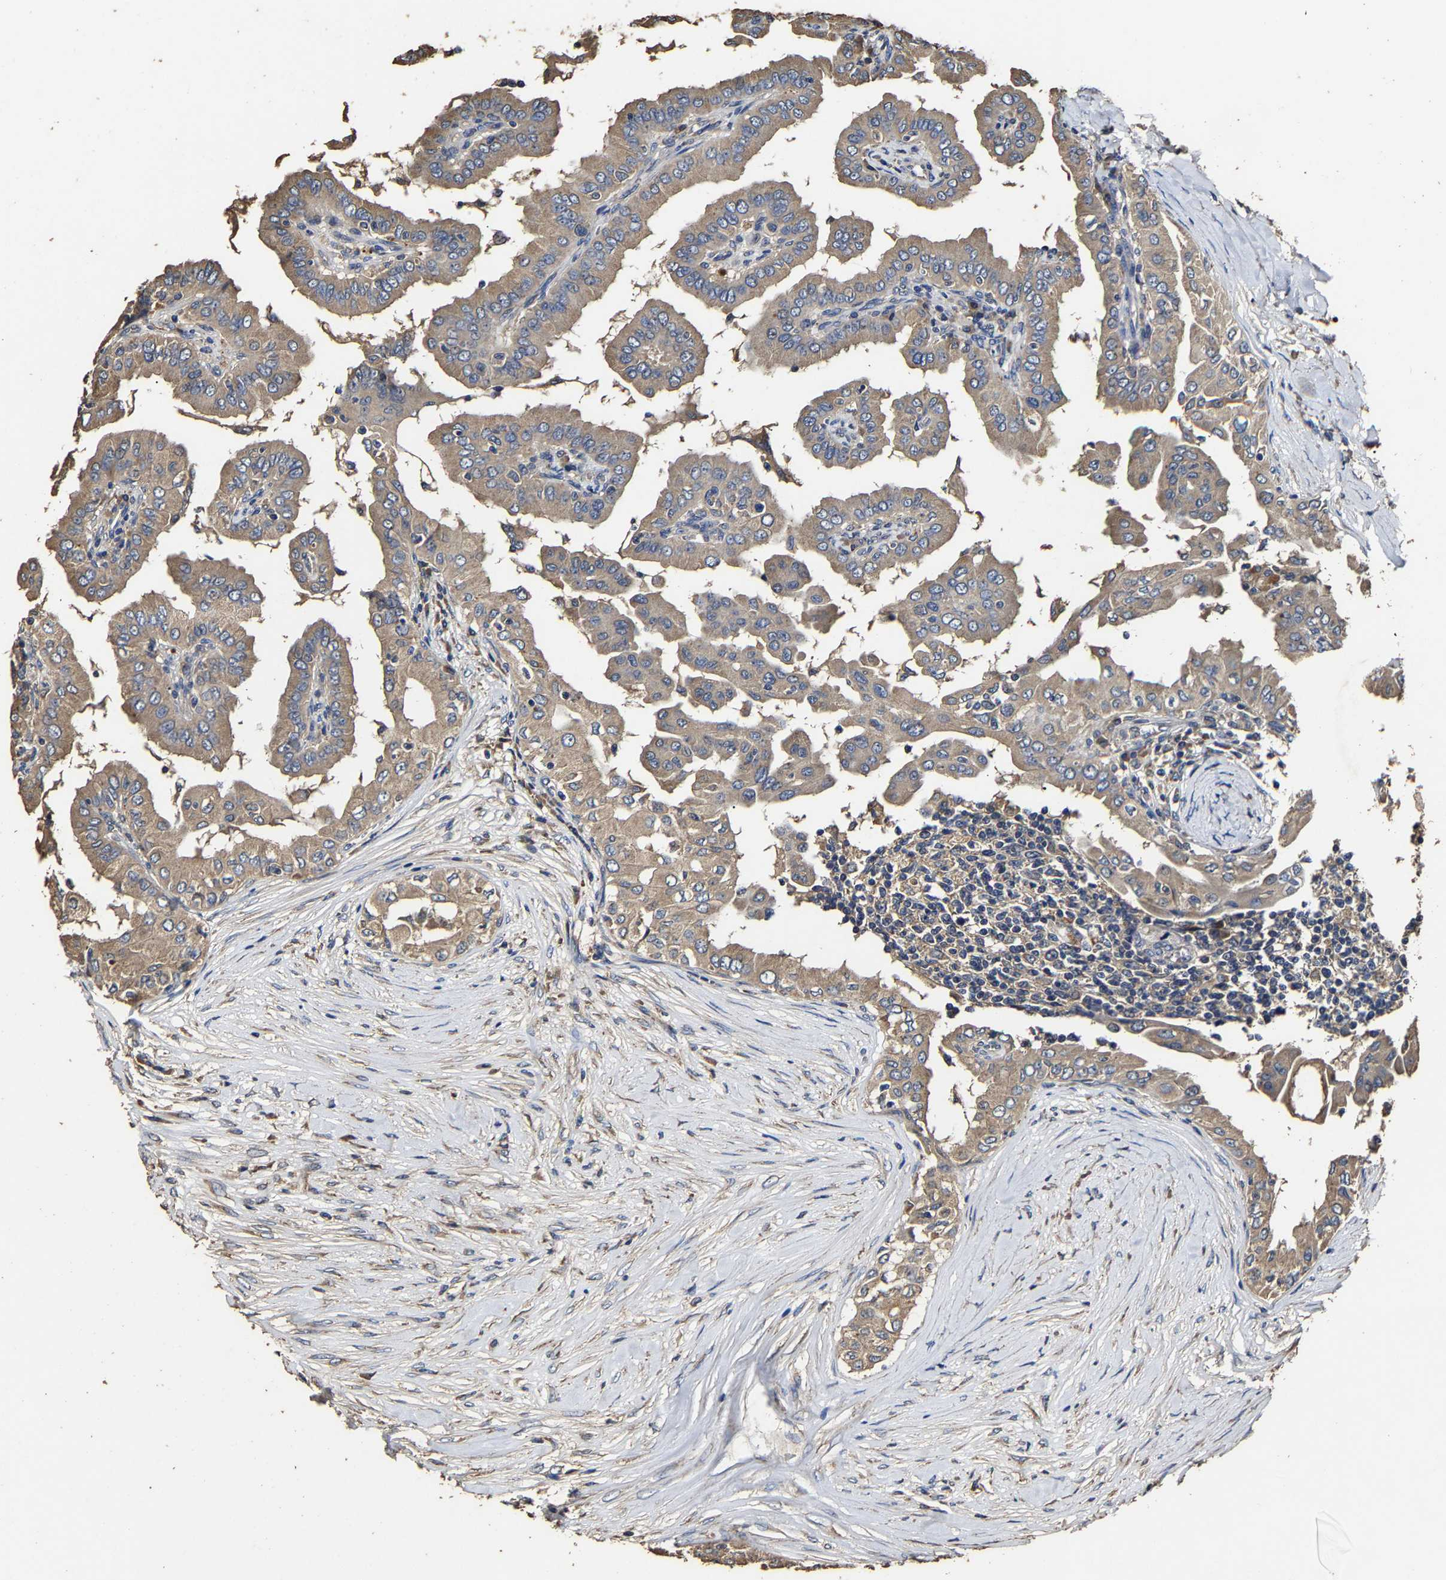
{"staining": {"intensity": "weak", "quantity": ">75%", "location": "cytoplasmic/membranous"}, "tissue": "thyroid cancer", "cell_type": "Tumor cells", "image_type": "cancer", "snomed": [{"axis": "morphology", "description": "Papillary adenocarcinoma, NOS"}, {"axis": "topography", "description": "Thyroid gland"}], "caption": "IHC (DAB) staining of human thyroid papillary adenocarcinoma reveals weak cytoplasmic/membranous protein positivity in approximately >75% of tumor cells.", "gene": "PPM1K", "patient": {"sex": "male", "age": 33}}